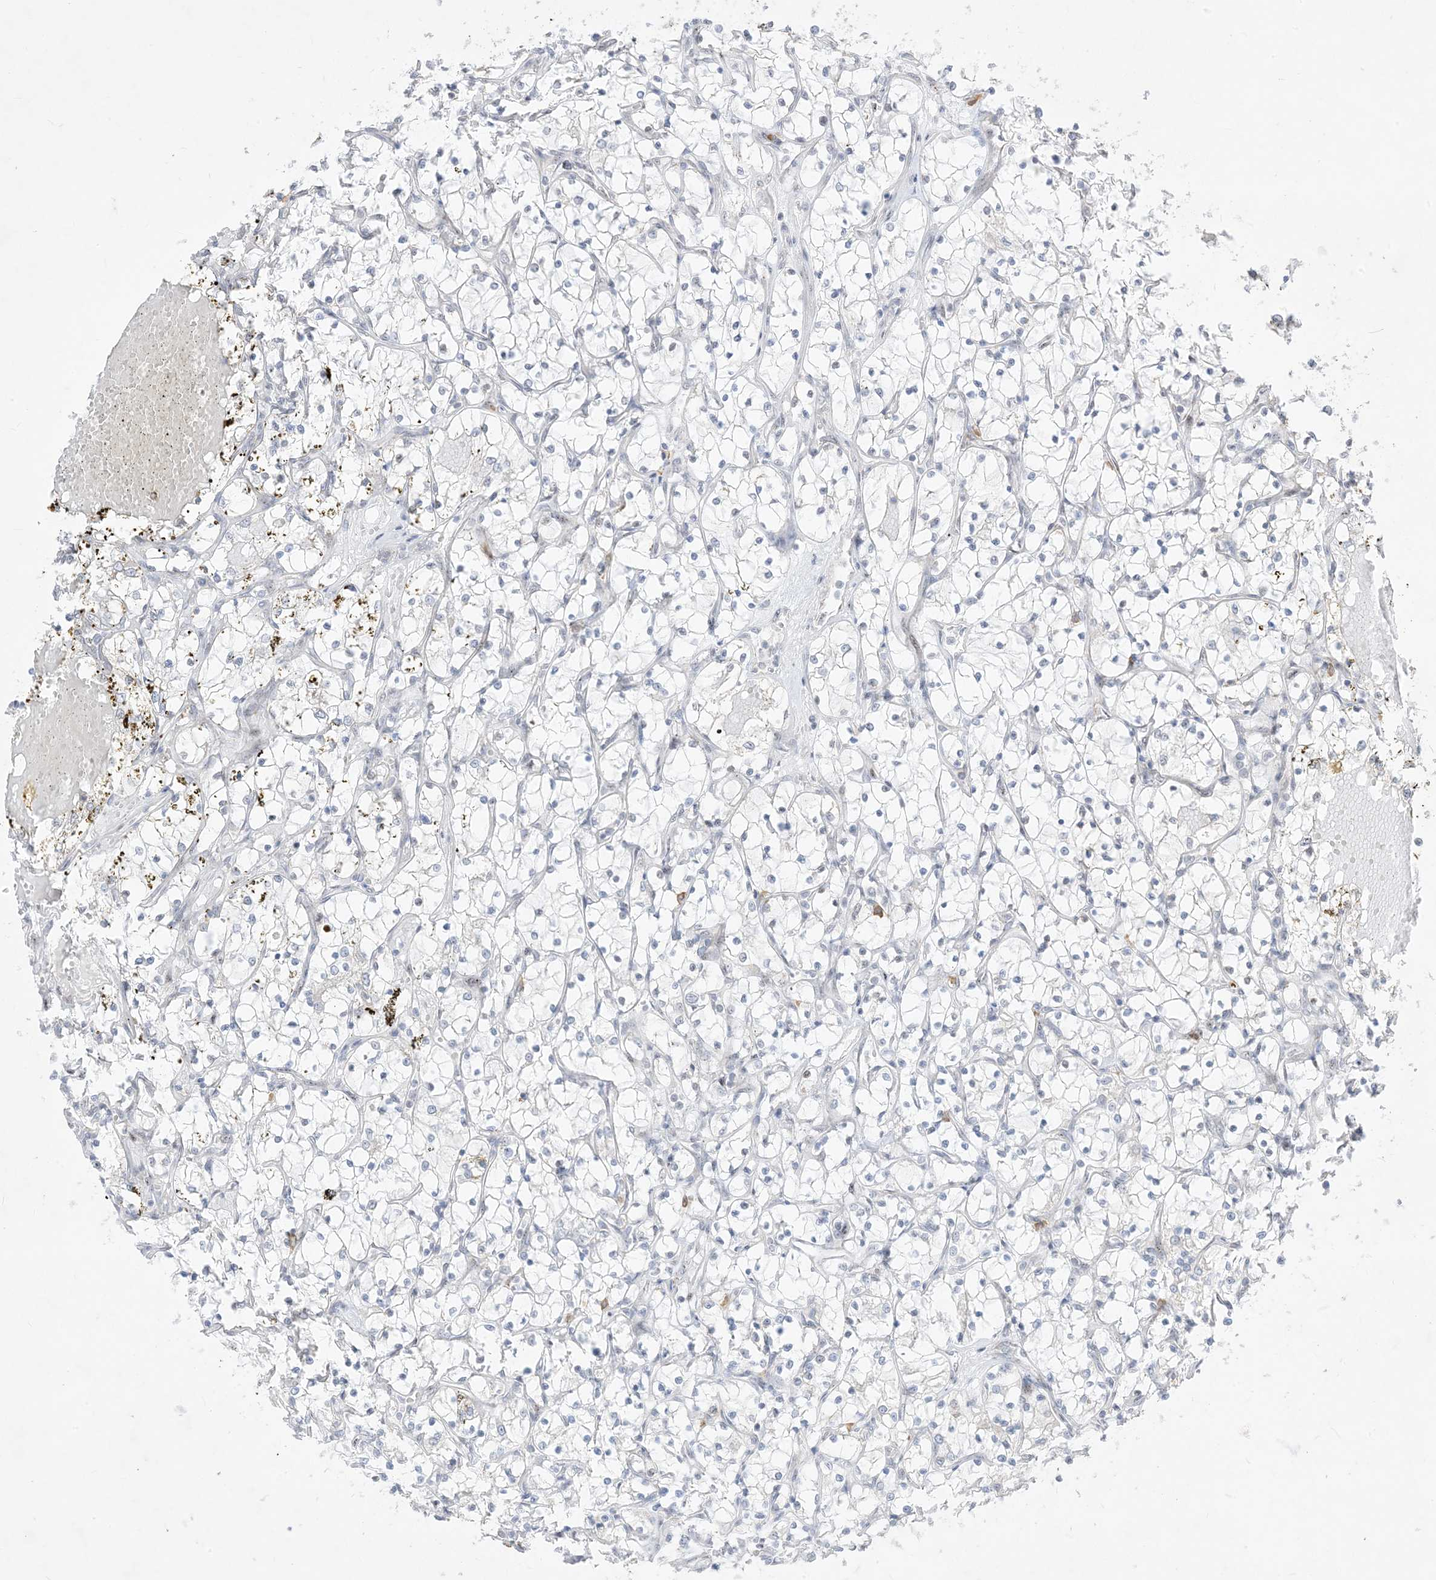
{"staining": {"intensity": "negative", "quantity": "none", "location": "none"}, "tissue": "renal cancer", "cell_type": "Tumor cells", "image_type": "cancer", "snomed": [{"axis": "morphology", "description": "Adenocarcinoma, NOS"}, {"axis": "topography", "description": "Kidney"}], "caption": "Renal cancer (adenocarcinoma) was stained to show a protein in brown. There is no significant expression in tumor cells. The staining was performed using DAB to visualize the protein expression in brown, while the nuclei were stained in blue with hematoxylin (Magnification: 20x).", "gene": "BHLHE40", "patient": {"sex": "female", "age": 69}}